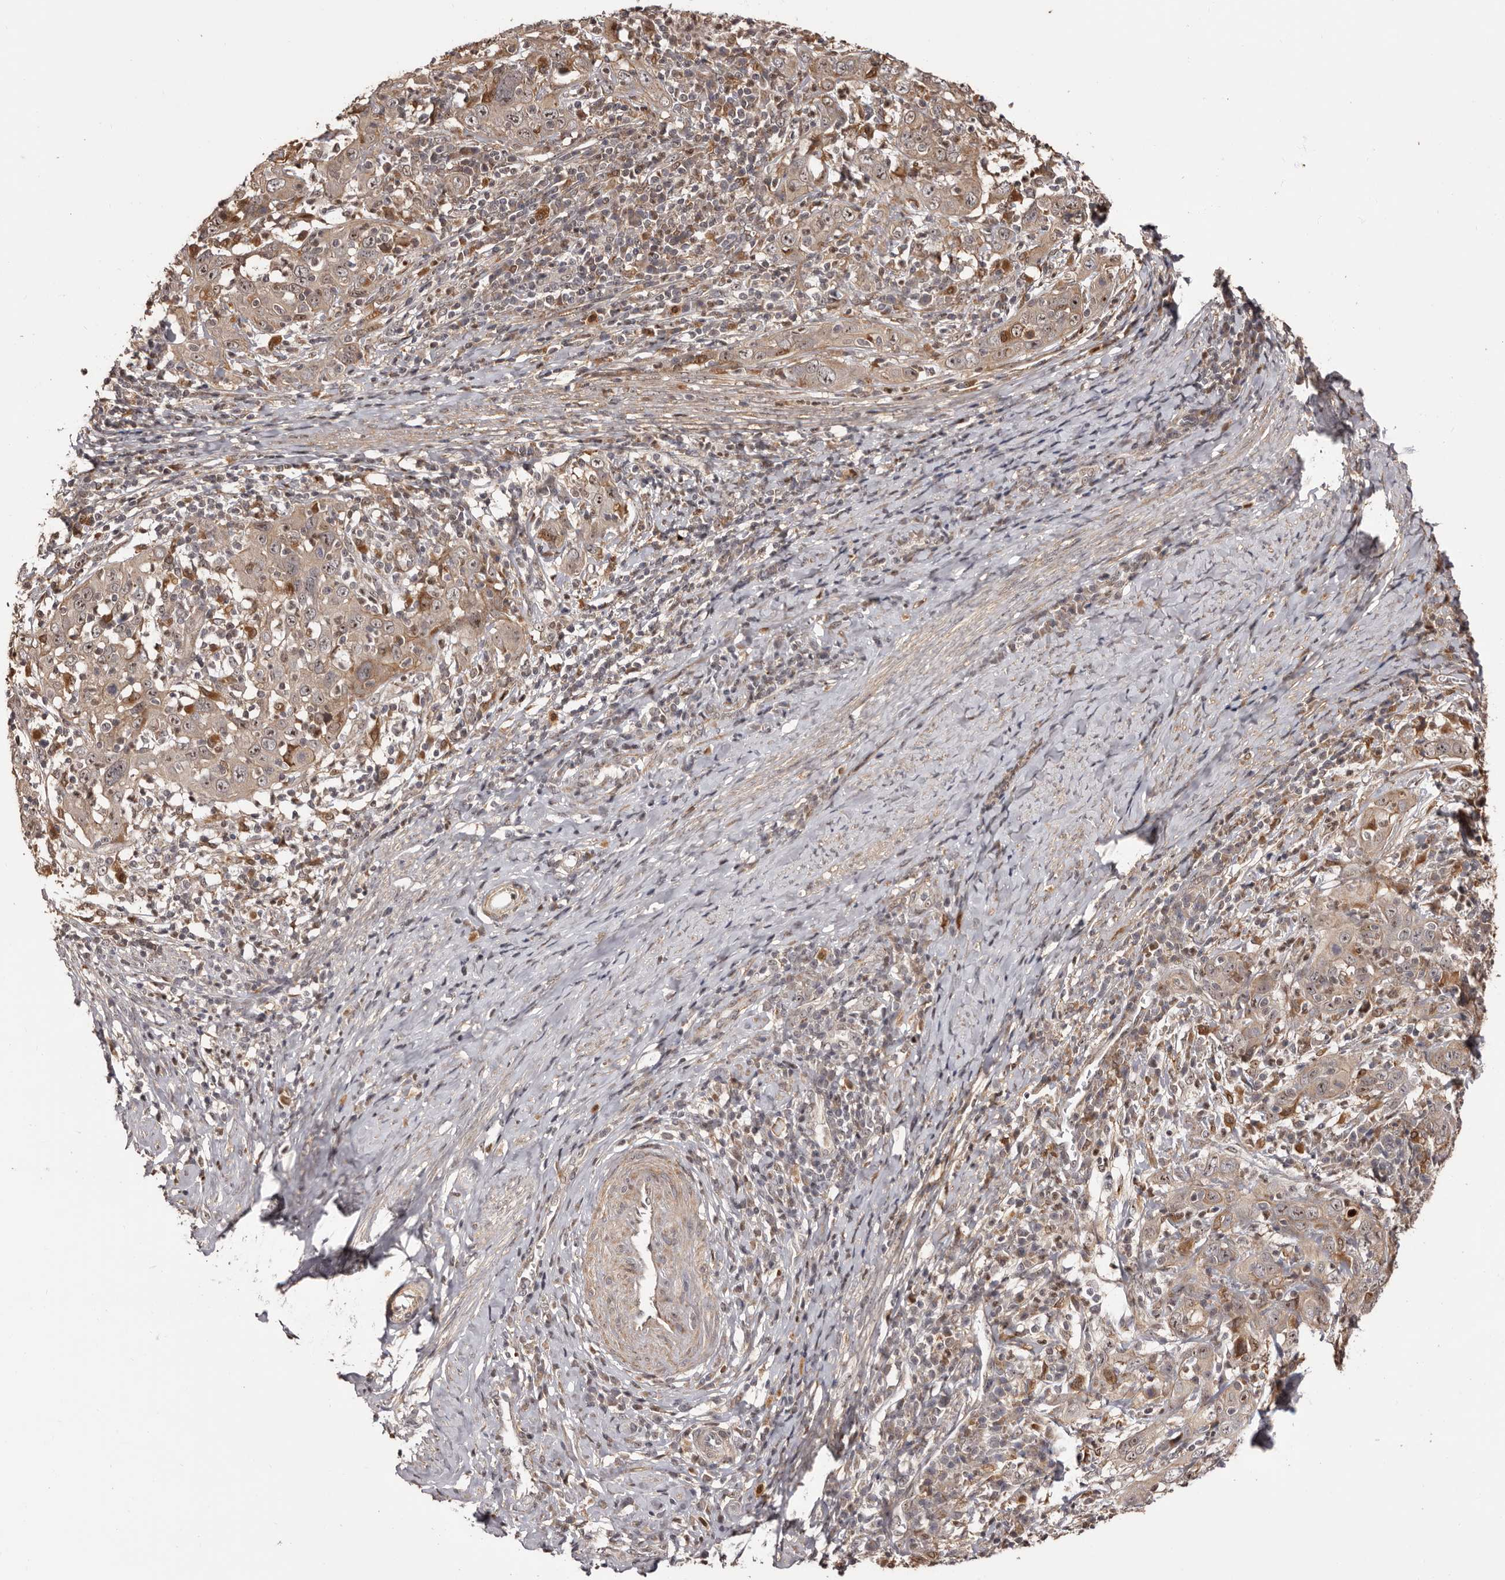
{"staining": {"intensity": "weak", "quantity": ">75%", "location": "cytoplasmic/membranous"}, "tissue": "cervical cancer", "cell_type": "Tumor cells", "image_type": "cancer", "snomed": [{"axis": "morphology", "description": "Squamous cell carcinoma, NOS"}, {"axis": "topography", "description": "Cervix"}], "caption": "The photomicrograph displays immunohistochemical staining of cervical cancer (squamous cell carcinoma). There is weak cytoplasmic/membranous expression is appreciated in approximately >75% of tumor cells.", "gene": "ZCCHC7", "patient": {"sex": "female", "age": 46}}